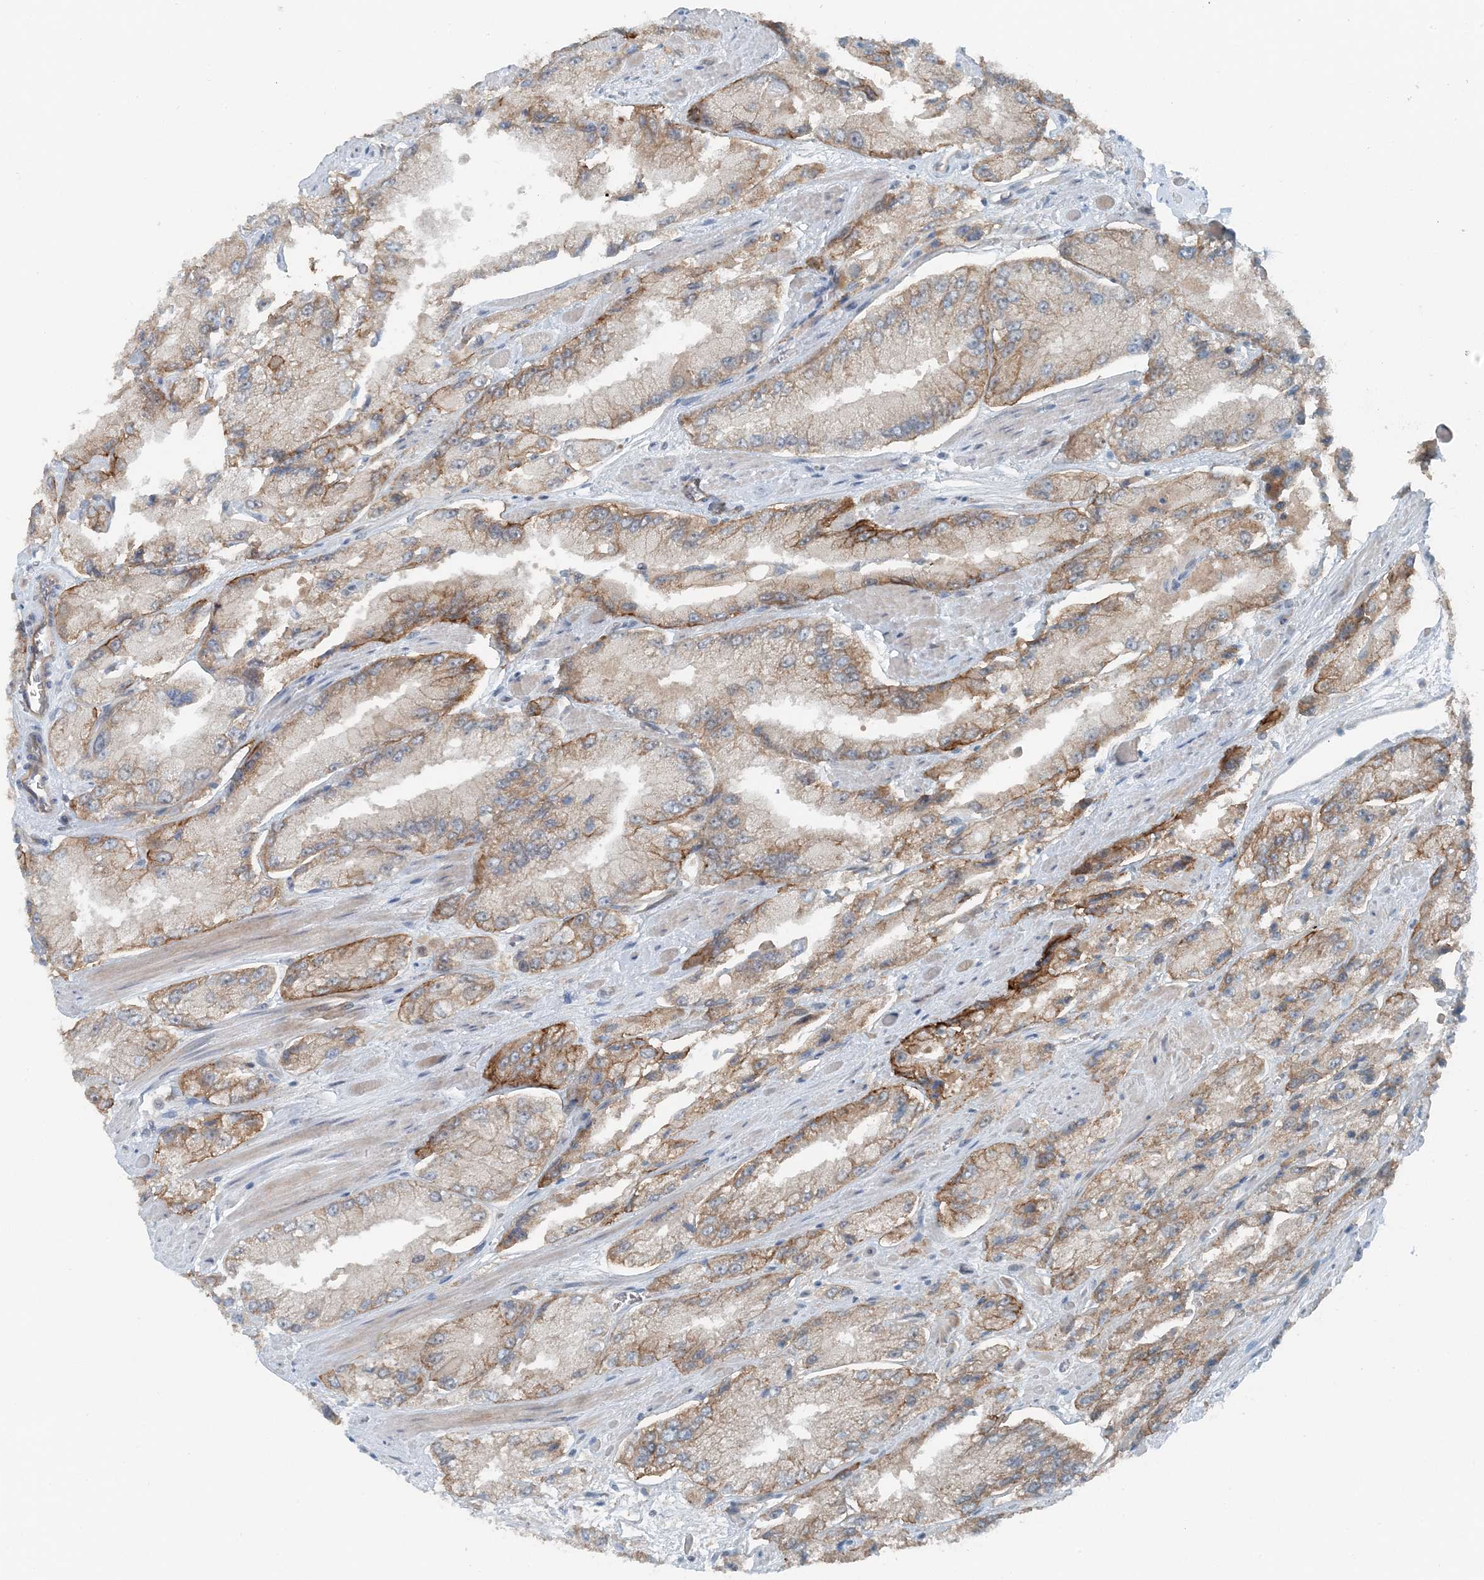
{"staining": {"intensity": "moderate", "quantity": "25%-75%", "location": "cytoplasmic/membranous"}, "tissue": "prostate cancer", "cell_type": "Tumor cells", "image_type": "cancer", "snomed": [{"axis": "morphology", "description": "Adenocarcinoma, High grade"}, {"axis": "topography", "description": "Prostate"}], "caption": "Immunohistochemistry image of human prostate cancer (high-grade adenocarcinoma) stained for a protein (brown), which displays medium levels of moderate cytoplasmic/membranous staining in about 25%-75% of tumor cells.", "gene": "MITD1", "patient": {"sex": "male", "age": 58}}